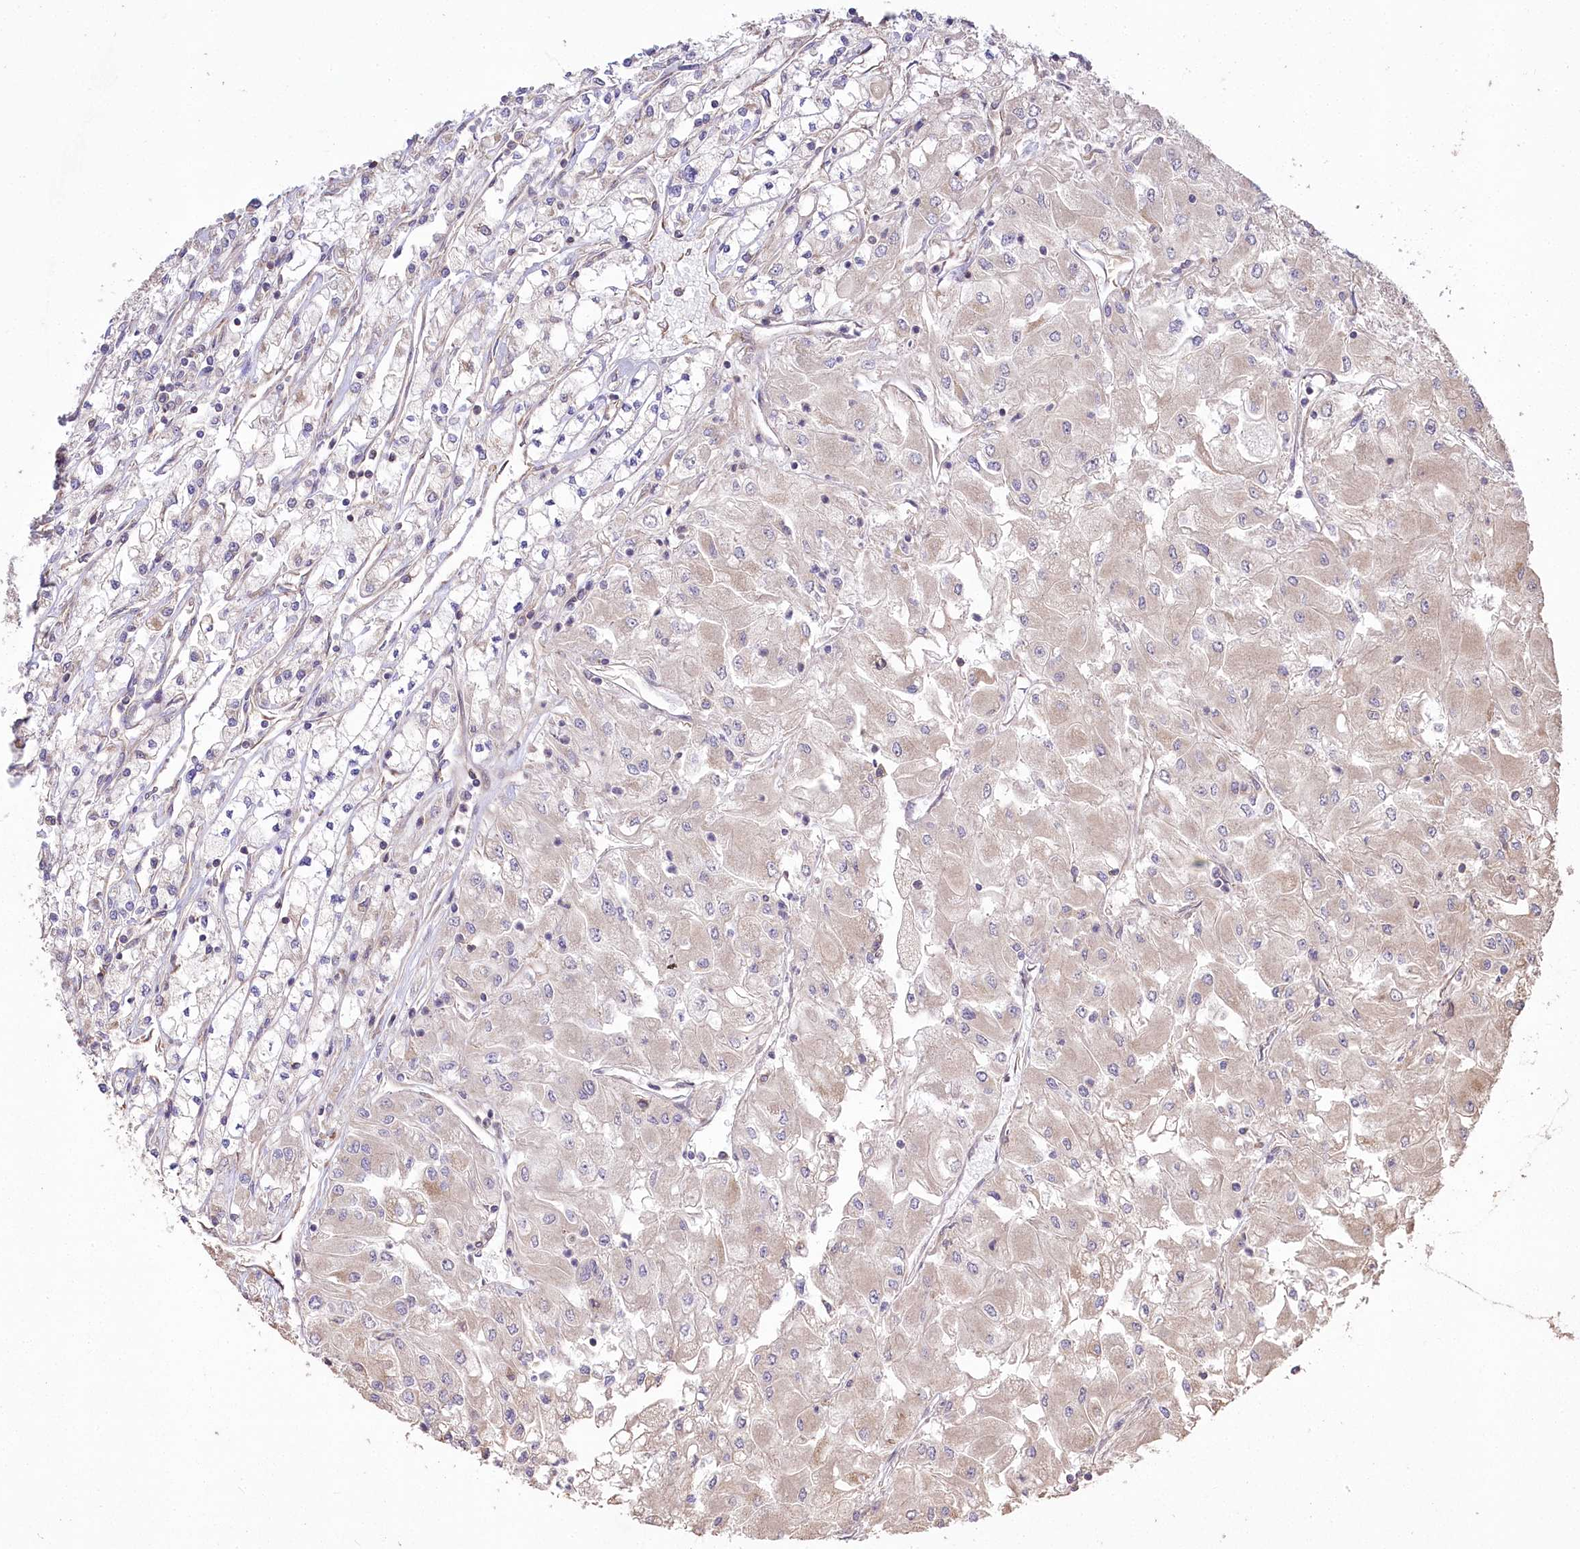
{"staining": {"intensity": "weak", "quantity": "<25%", "location": "cytoplasmic/membranous"}, "tissue": "renal cancer", "cell_type": "Tumor cells", "image_type": "cancer", "snomed": [{"axis": "morphology", "description": "Adenocarcinoma, NOS"}, {"axis": "topography", "description": "Kidney"}], "caption": "A high-resolution image shows immunohistochemistry staining of adenocarcinoma (renal), which shows no significant staining in tumor cells.", "gene": "PRSS53", "patient": {"sex": "male", "age": 80}}